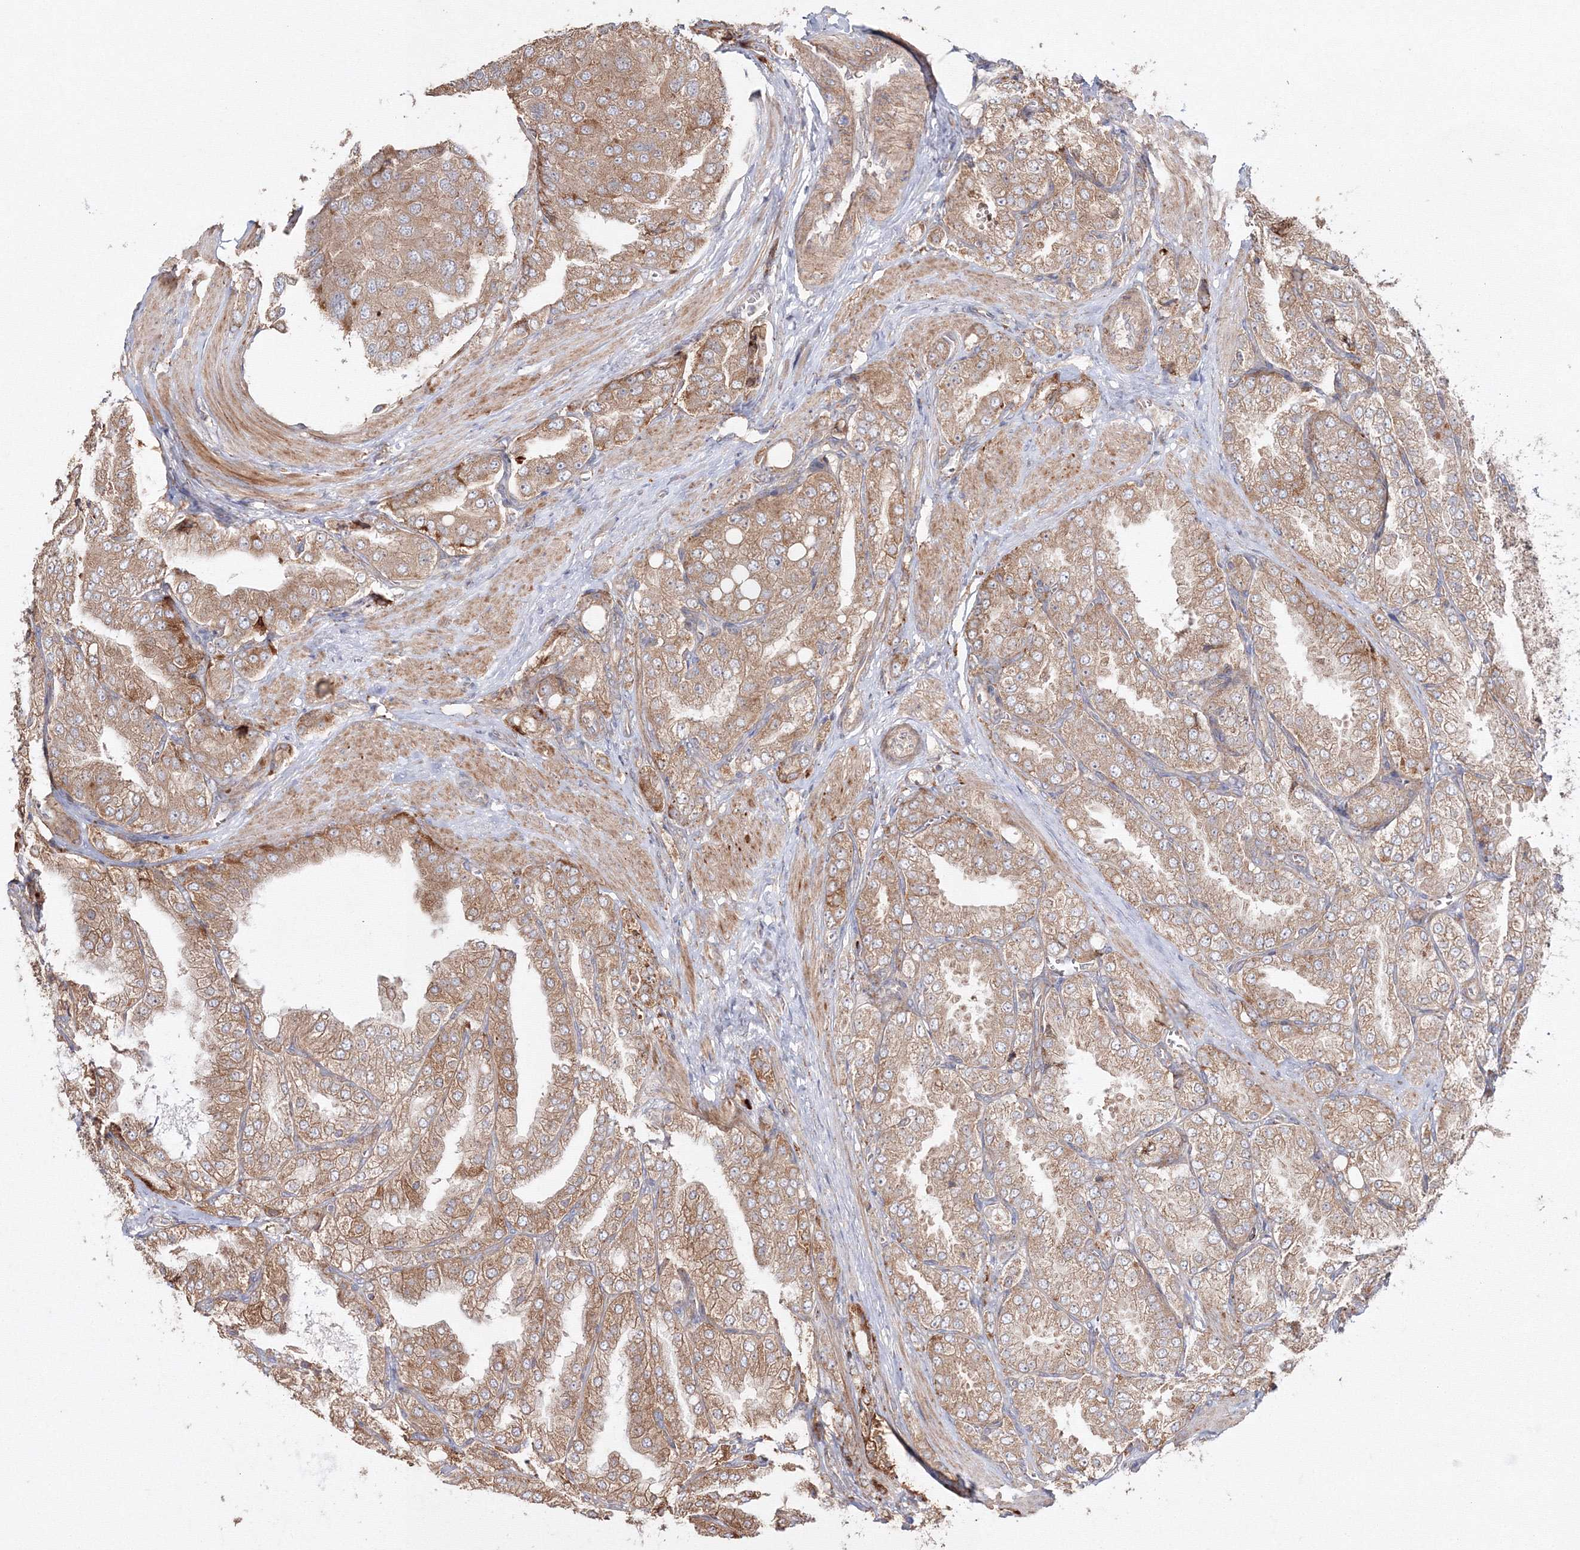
{"staining": {"intensity": "moderate", "quantity": ">75%", "location": "cytoplasmic/membranous"}, "tissue": "prostate cancer", "cell_type": "Tumor cells", "image_type": "cancer", "snomed": [{"axis": "morphology", "description": "Adenocarcinoma, High grade"}, {"axis": "topography", "description": "Prostate"}], "caption": "An image of human high-grade adenocarcinoma (prostate) stained for a protein reveals moderate cytoplasmic/membranous brown staining in tumor cells.", "gene": "DDO", "patient": {"sex": "male", "age": 50}}